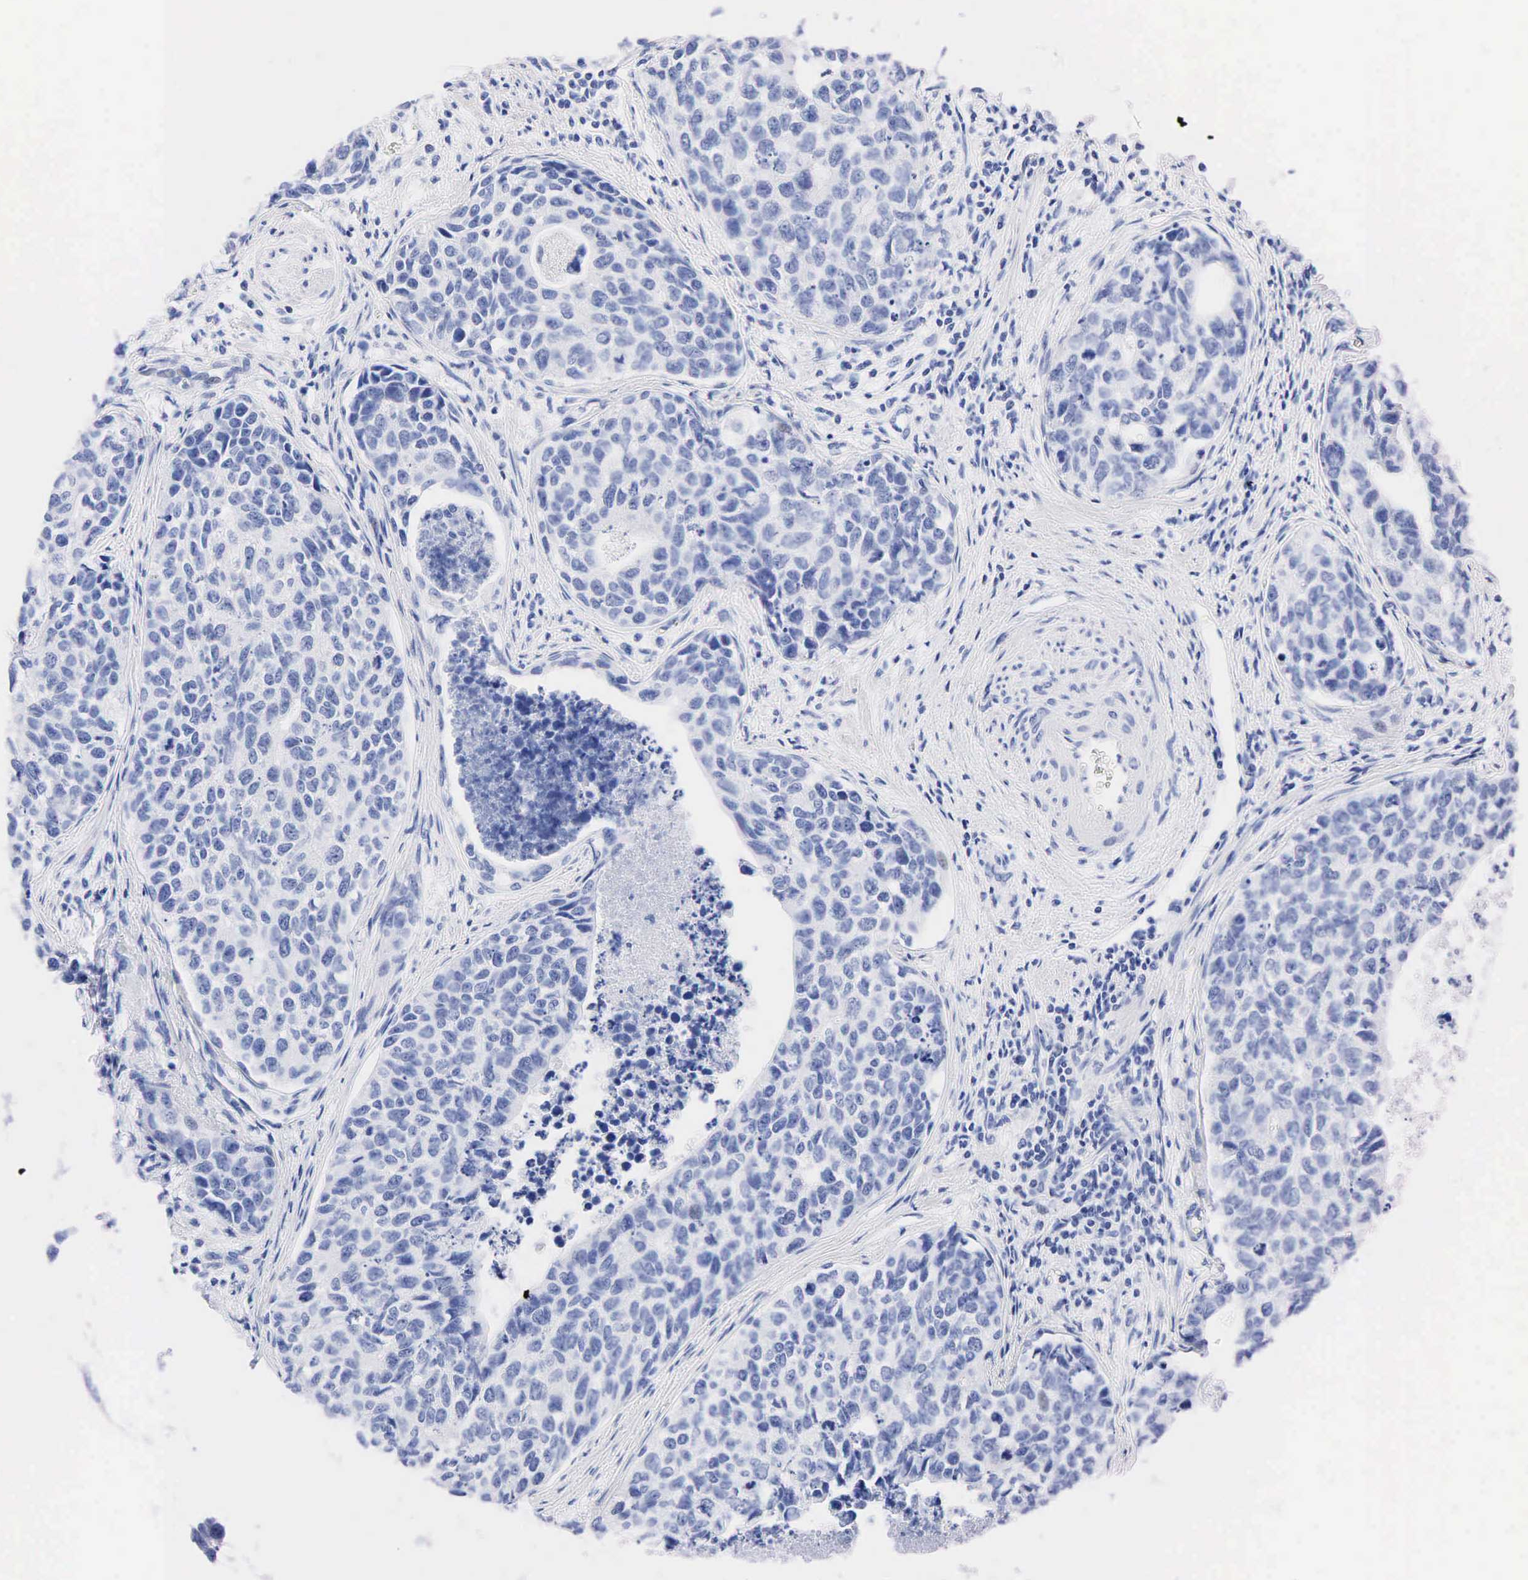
{"staining": {"intensity": "negative", "quantity": "none", "location": "none"}, "tissue": "urothelial cancer", "cell_type": "Tumor cells", "image_type": "cancer", "snomed": [{"axis": "morphology", "description": "Urothelial carcinoma, High grade"}, {"axis": "topography", "description": "Urinary bladder"}], "caption": "Human urothelial cancer stained for a protein using IHC exhibits no expression in tumor cells.", "gene": "PTH", "patient": {"sex": "male", "age": 81}}